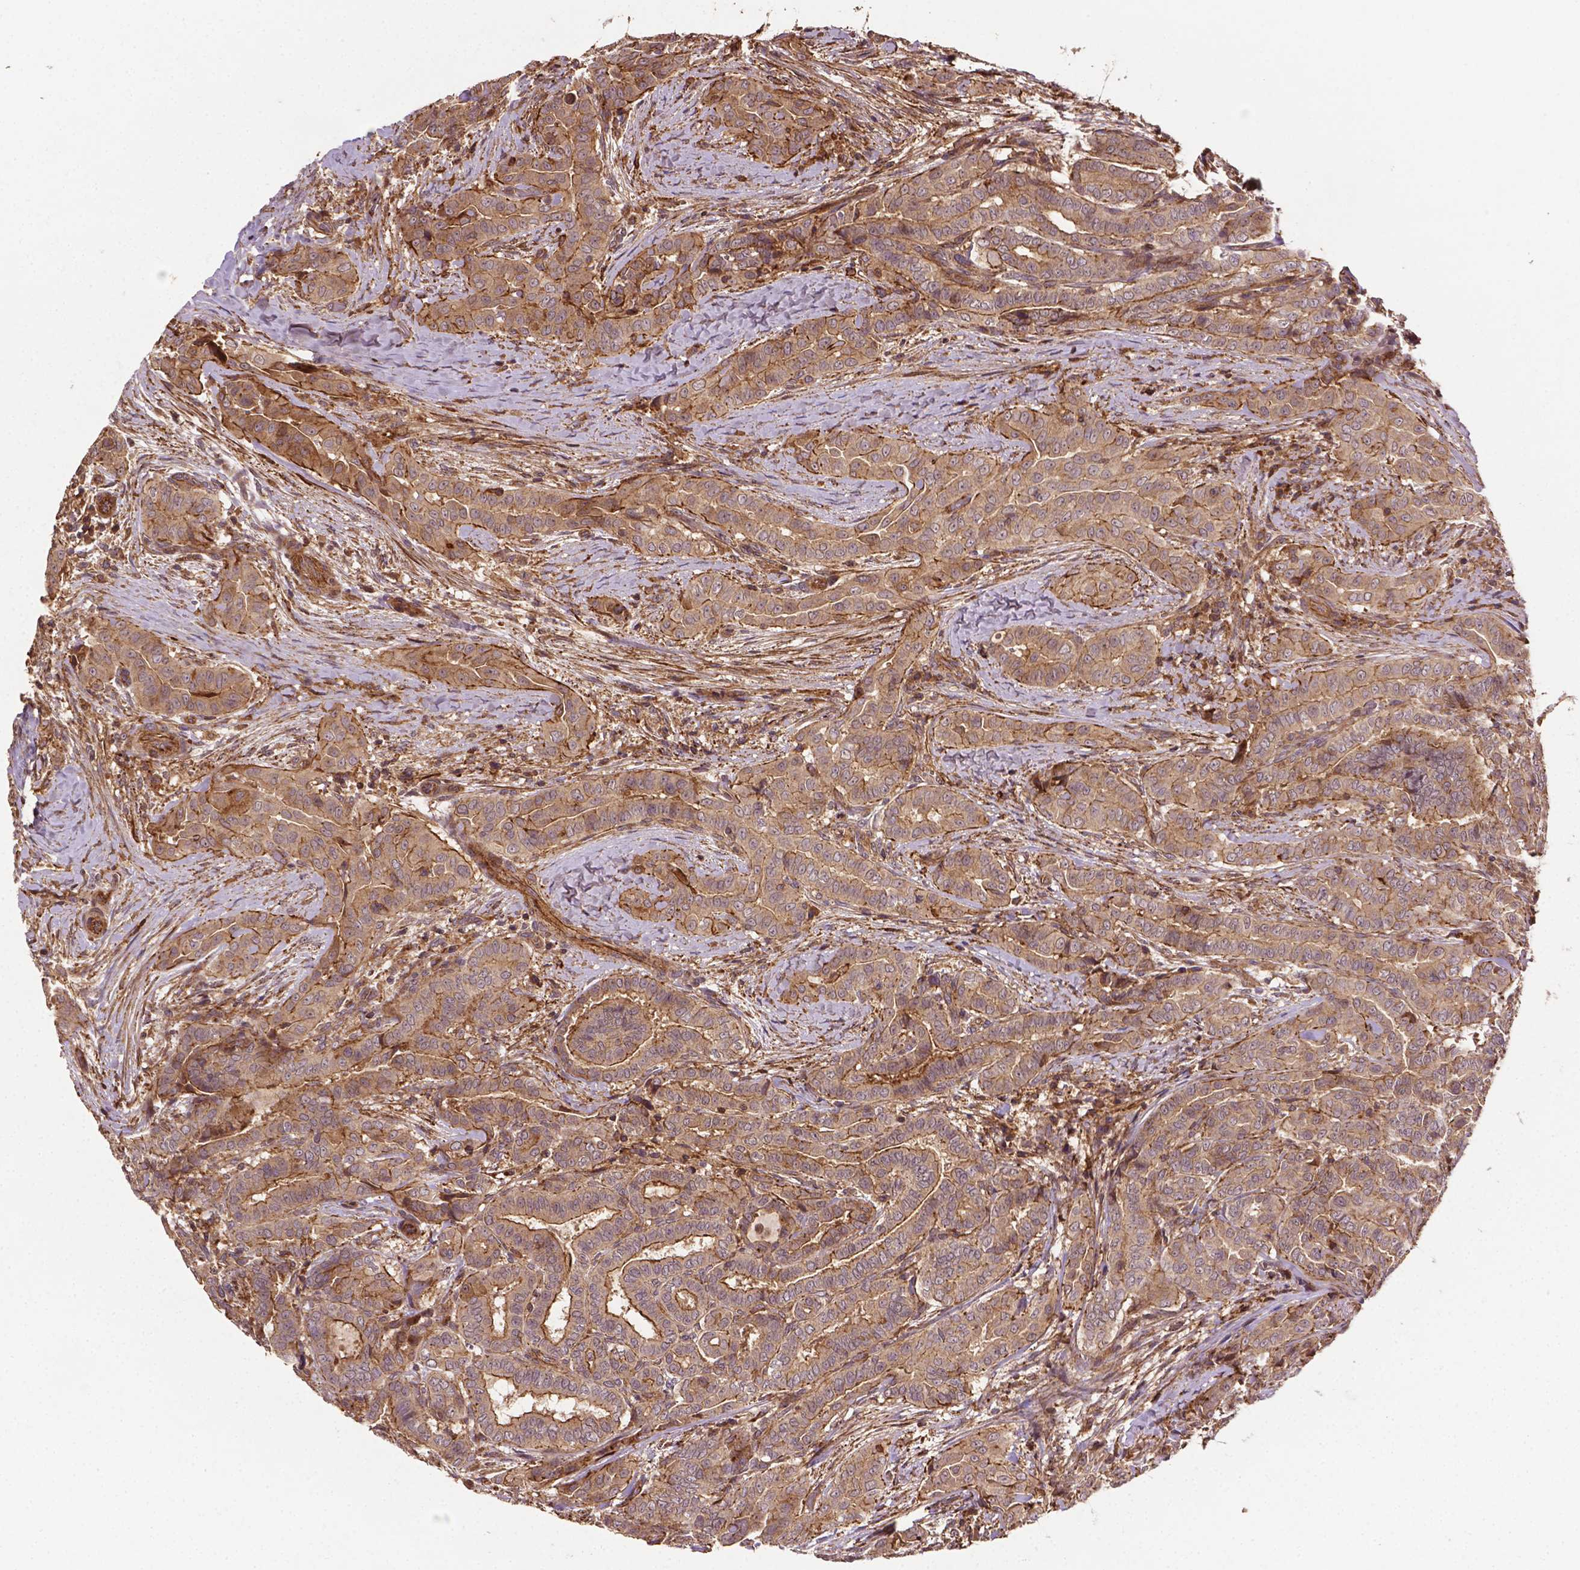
{"staining": {"intensity": "moderate", "quantity": ">75%", "location": "cytoplasmic/membranous"}, "tissue": "thyroid cancer", "cell_type": "Tumor cells", "image_type": "cancer", "snomed": [{"axis": "morphology", "description": "Papillary adenocarcinoma, NOS"}, {"axis": "morphology", "description": "Papillary adenoma metastatic"}, {"axis": "topography", "description": "Thyroid gland"}], "caption": "IHC of human thyroid cancer reveals medium levels of moderate cytoplasmic/membranous staining in about >75% of tumor cells. Nuclei are stained in blue.", "gene": "ZMYND19", "patient": {"sex": "female", "age": 50}}